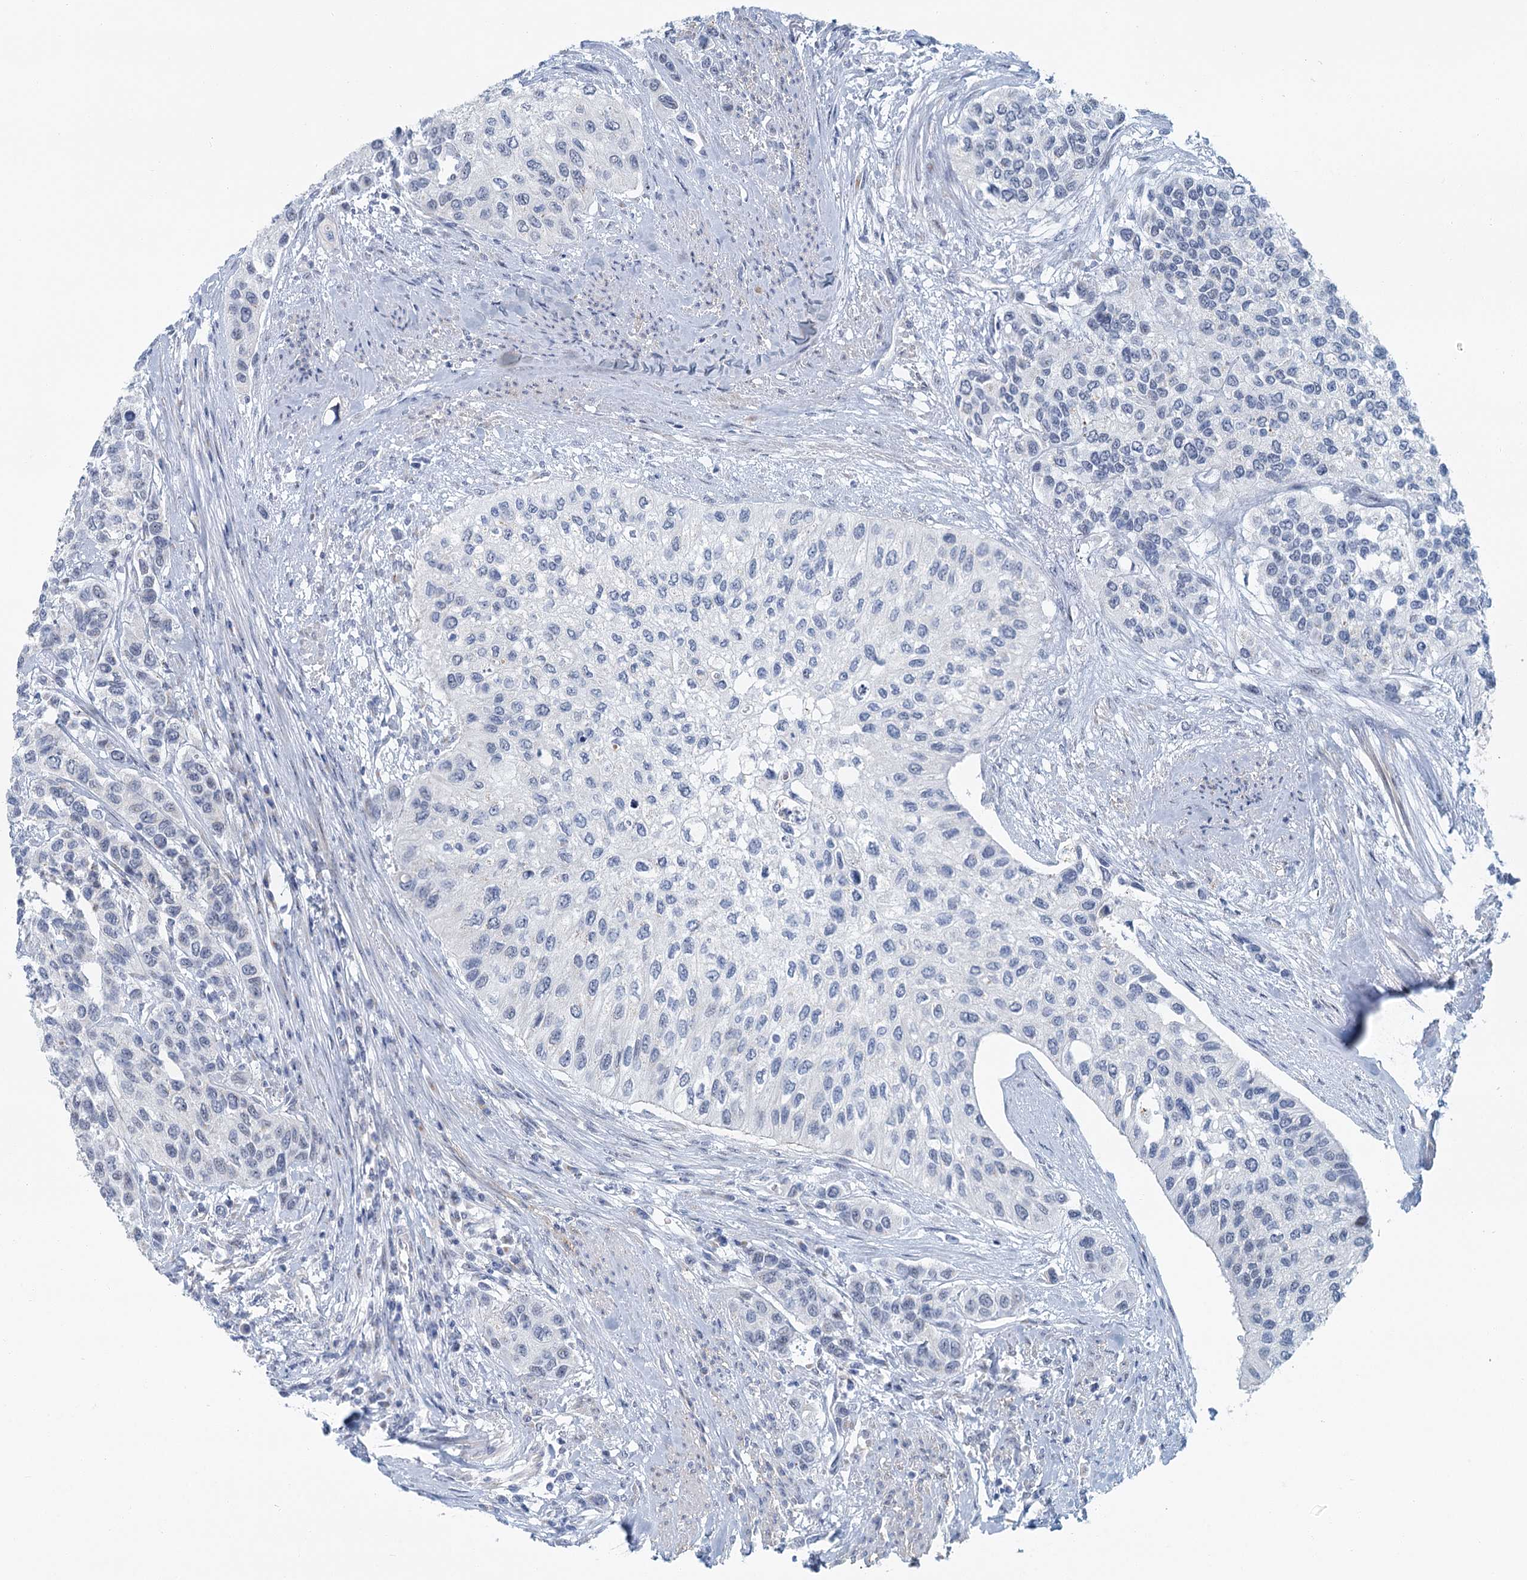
{"staining": {"intensity": "negative", "quantity": "none", "location": "none"}, "tissue": "urothelial cancer", "cell_type": "Tumor cells", "image_type": "cancer", "snomed": [{"axis": "morphology", "description": "Normal tissue, NOS"}, {"axis": "morphology", "description": "Urothelial carcinoma, High grade"}, {"axis": "topography", "description": "Vascular tissue"}, {"axis": "topography", "description": "Urinary bladder"}], "caption": "Immunohistochemistry (IHC) image of neoplastic tissue: human urothelial cancer stained with DAB (3,3'-diaminobenzidine) demonstrates no significant protein staining in tumor cells.", "gene": "ZNF527", "patient": {"sex": "female", "age": 56}}